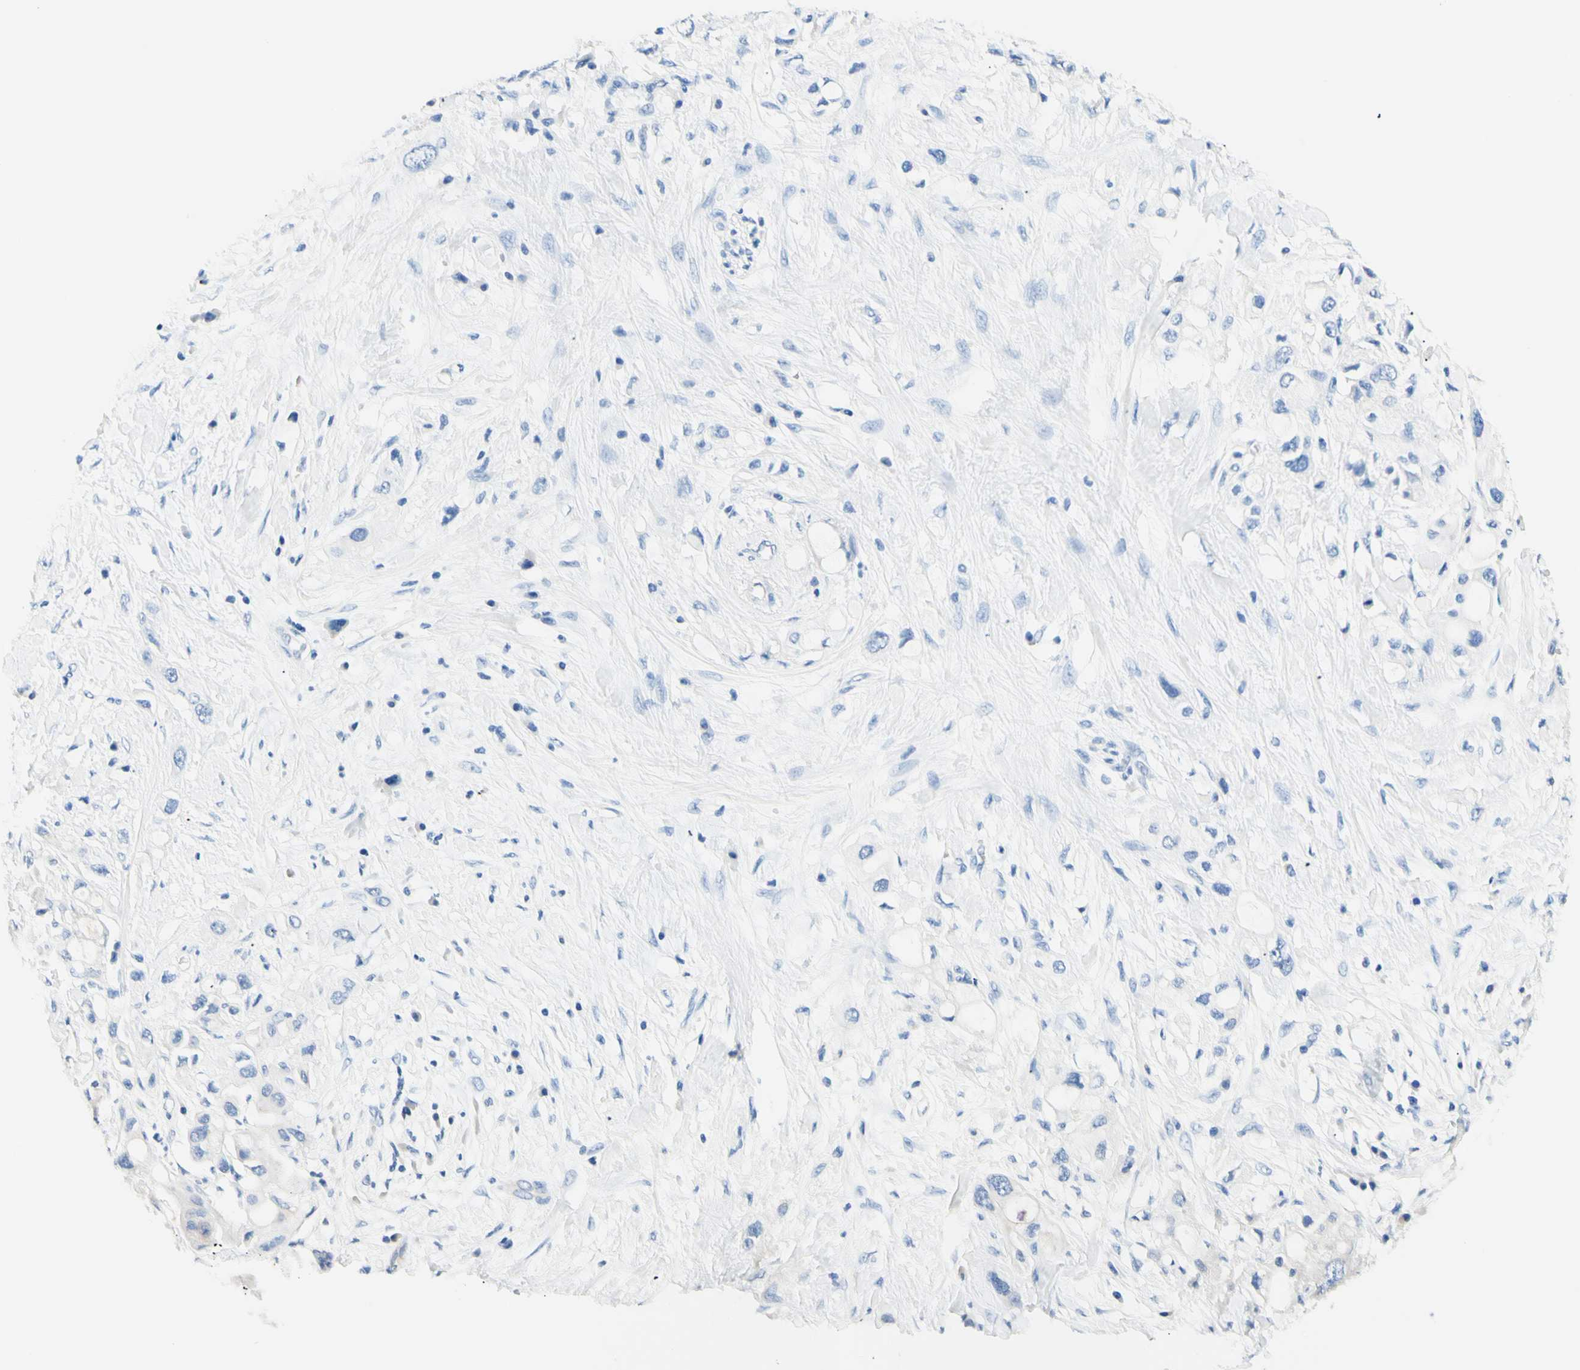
{"staining": {"intensity": "negative", "quantity": "none", "location": "none"}, "tissue": "pancreatic cancer", "cell_type": "Tumor cells", "image_type": "cancer", "snomed": [{"axis": "morphology", "description": "Adenocarcinoma, NOS"}, {"axis": "topography", "description": "Pancreas"}], "caption": "Tumor cells are negative for brown protein staining in pancreatic cancer (adenocarcinoma).", "gene": "HPCA", "patient": {"sex": "female", "age": 56}}